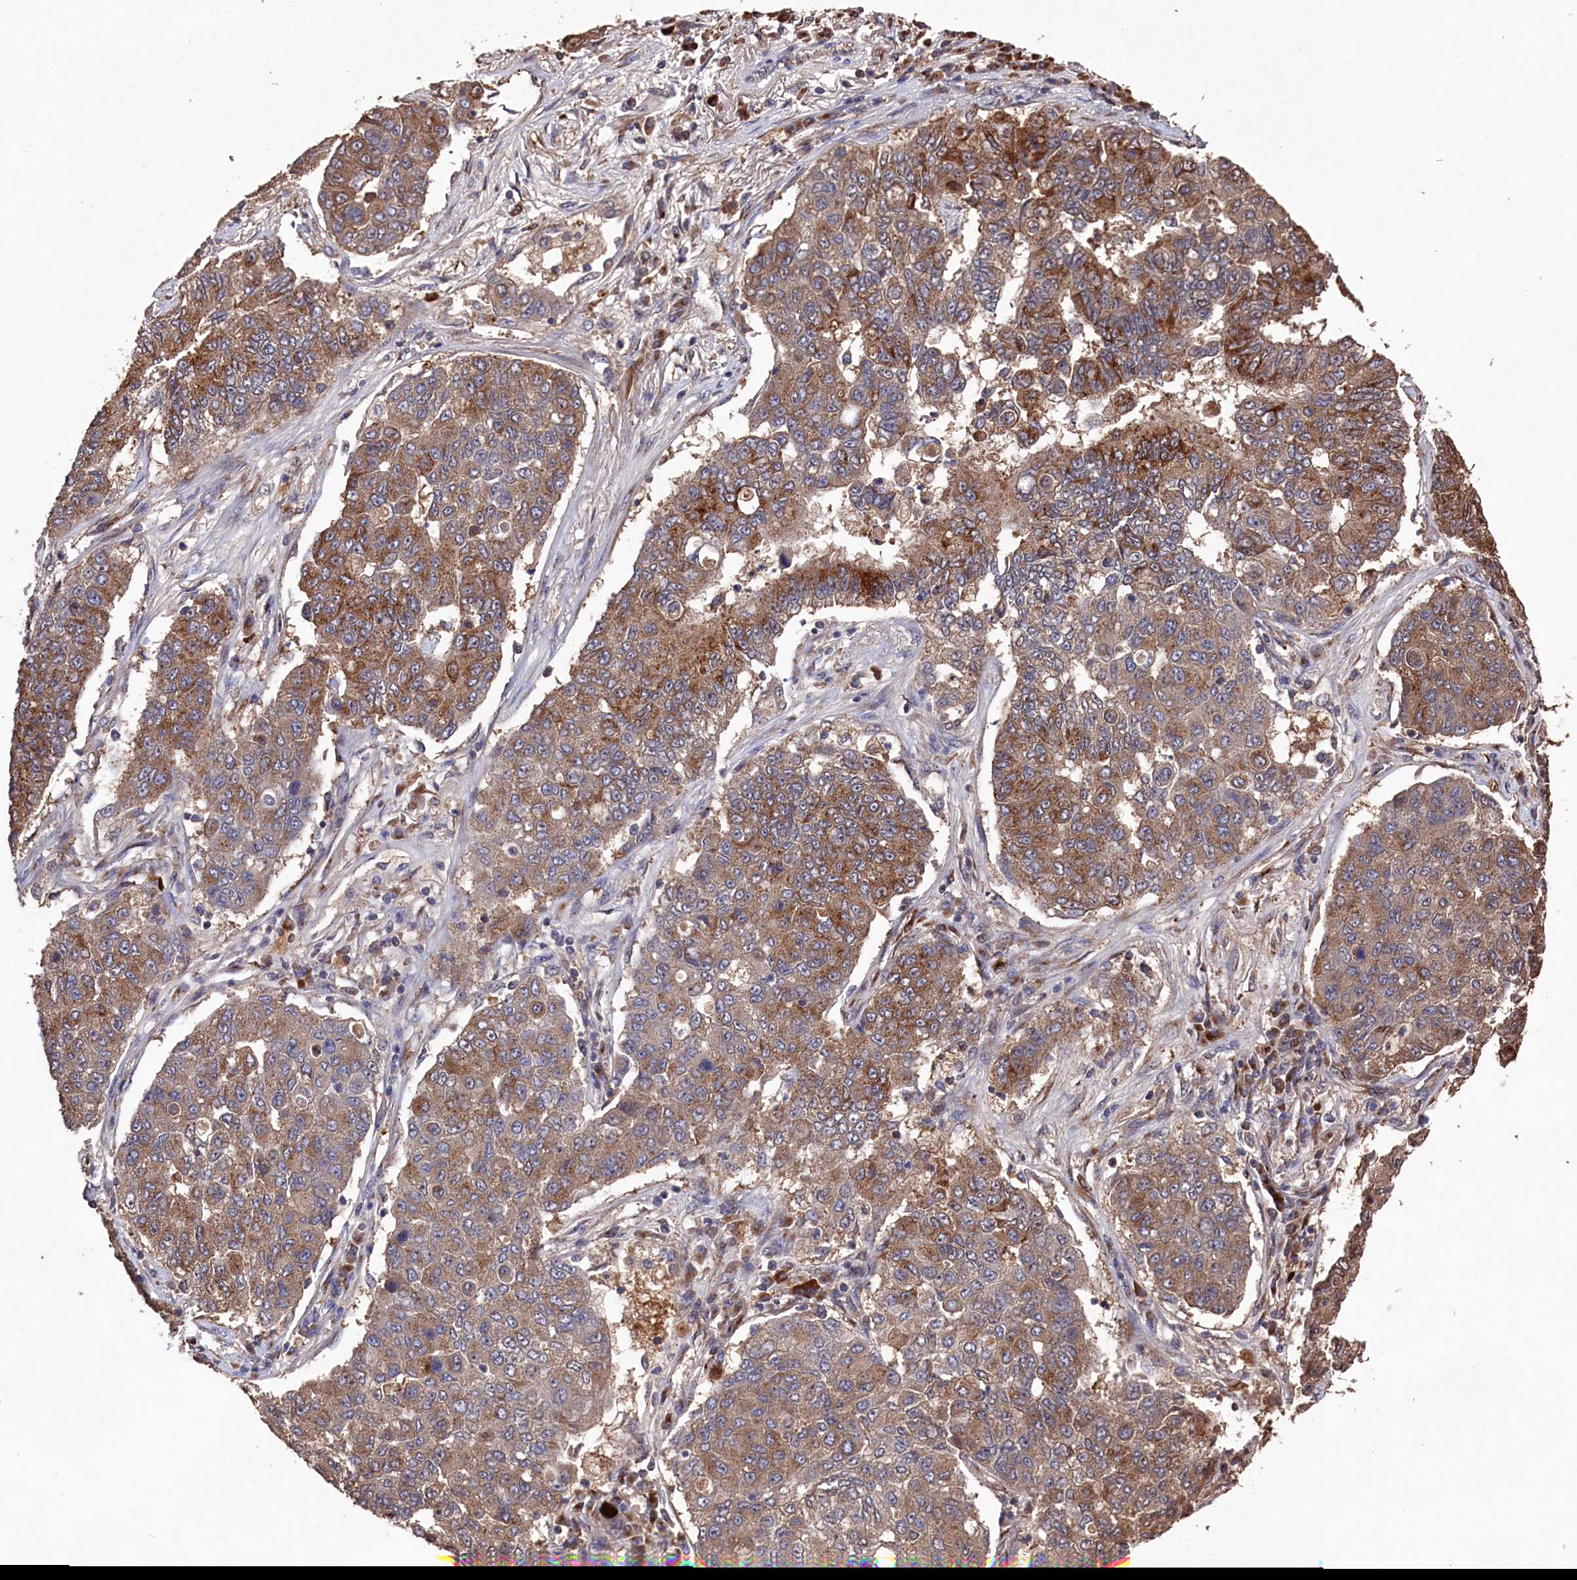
{"staining": {"intensity": "moderate", "quantity": ">75%", "location": "cytoplasmic/membranous"}, "tissue": "lung cancer", "cell_type": "Tumor cells", "image_type": "cancer", "snomed": [{"axis": "morphology", "description": "Squamous cell carcinoma, NOS"}, {"axis": "topography", "description": "Lung"}], "caption": "Immunohistochemical staining of lung squamous cell carcinoma shows moderate cytoplasmic/membranous protein expression in approximately >75% of tumor cells.", "gene": "NAA60", "patient": {"sex": "male", "age": 74}}